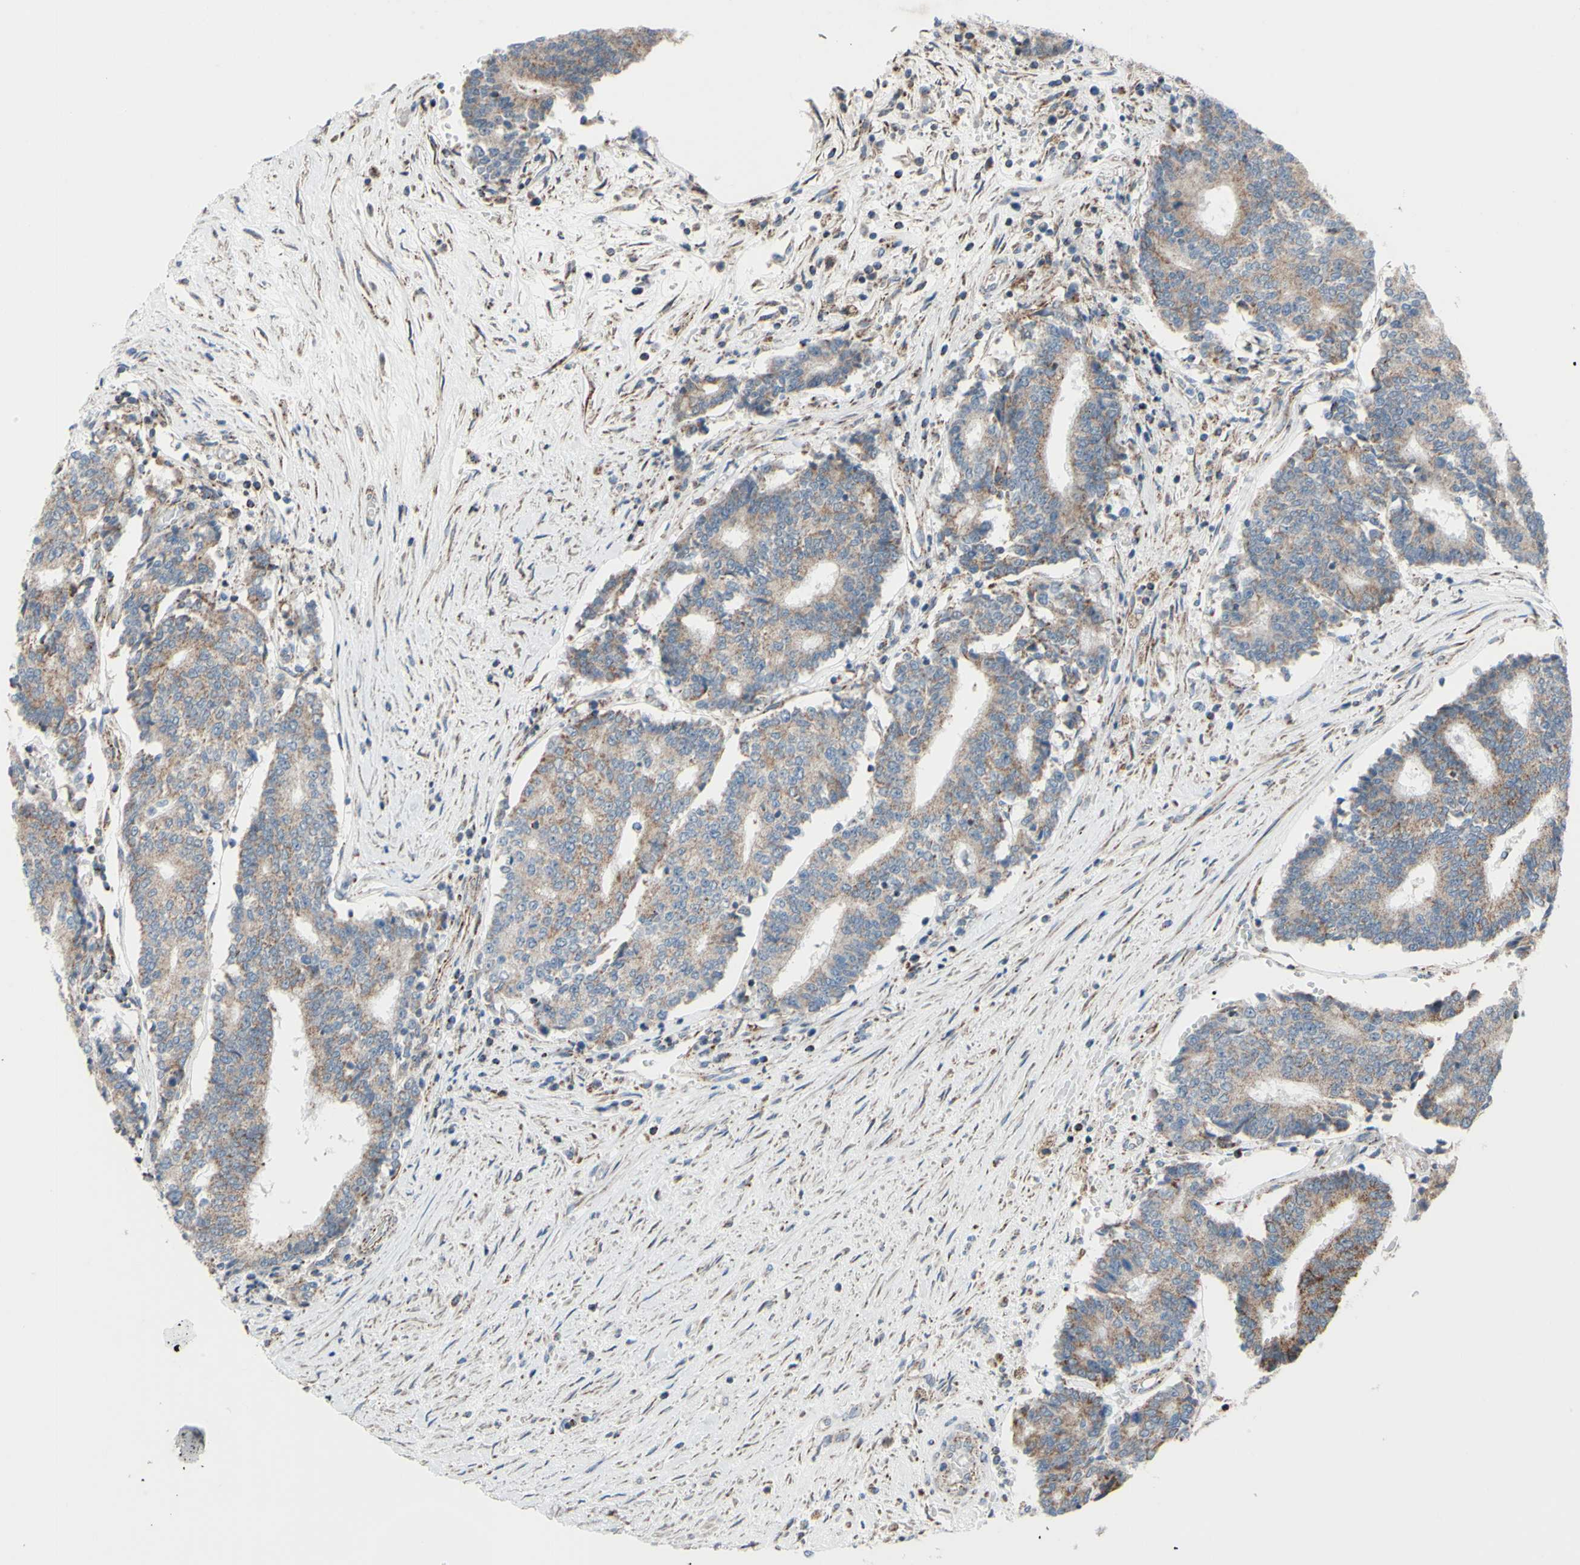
{"staining": {"intensity": "weak", "quantity": ">75%", "location": "cytoplasmic/membranous"}, "tissue": "prostate cancer", "cell_type": "Tumor cells", "image_type": "cancer", "snomed": [{"axis": "morphology", "description": "Normal tissue, NOS"}, {"axis": "morphology", "description": "Adenocarcinoma, High grade"}, {"axis": "topography", "description": "Prostate"}, {"axis": "topography", "description": "Seminal veicle"}], "caption": "Protein staining of prostate cancer (adenocarcinoma (high-grade)) tissue demonstrates weak cytoplasmic/membranous staining in about >75% of tumor cells. The protein is shown in brown color, while the nuclei are stained blue.", "gene": "GLT8D1", "patient": {"sex": "male", "age": 55}}